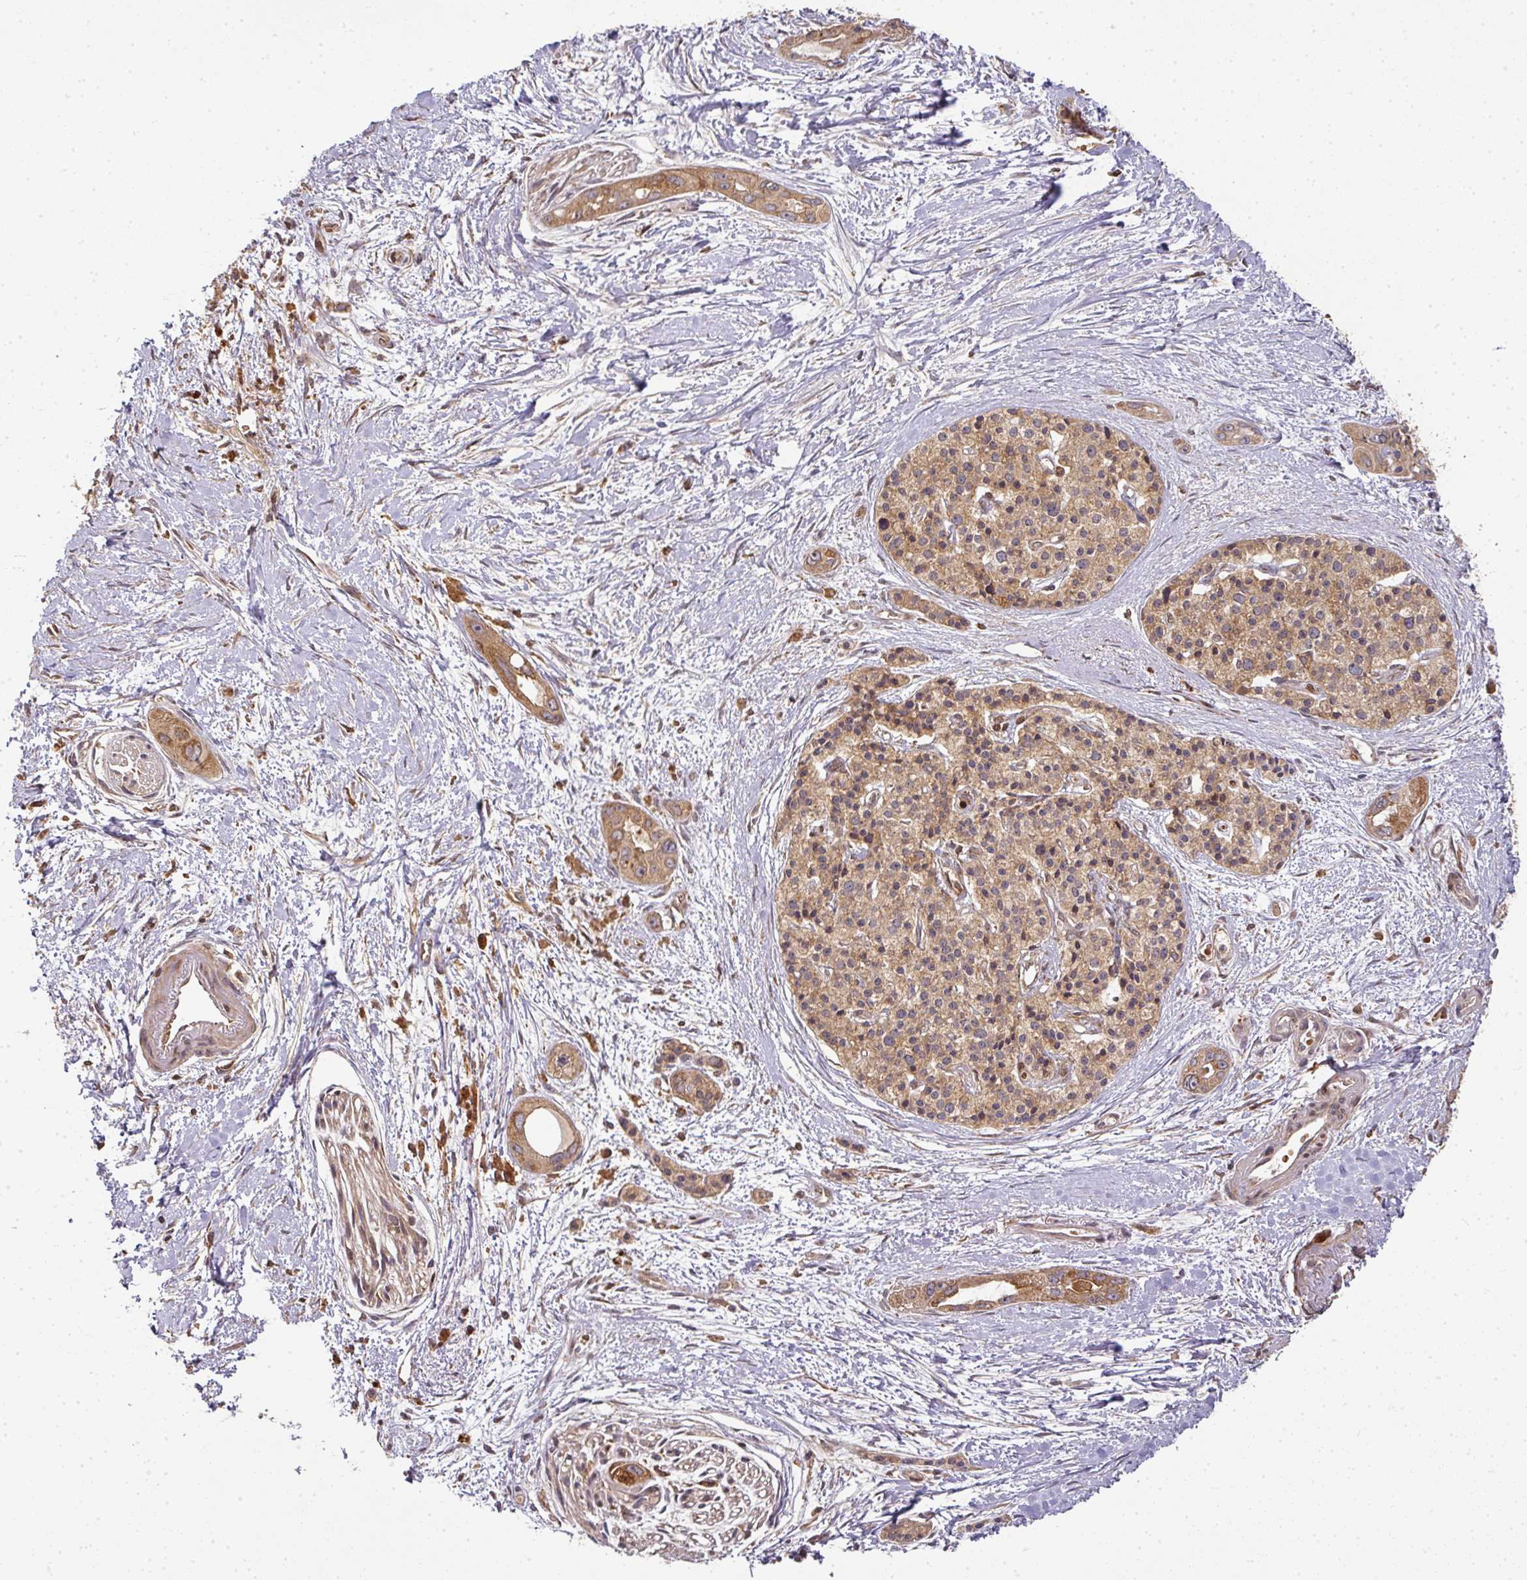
{"staining": {"intensity": "moderate", "quantity": ">75%", "location": "cytoplasmic/membranous"}, "tissue": "pancreatic cancer", "cell_type": "Tumor cells", "image_type": "cancer", "snomed": [{"axis": "morphology", "description": "Adenocarcinoma, NOS"}, {"axis": "topography", "description": "Pancreas"}], "caption": "Pancreatic cancer stained with DAB (3,3'-diaminobenzidine) immunohistochemistry shows medium levels of moderate cytoplasmic/membranous expression in approximately >75% of tumor cells.", "gene": "MALSU1", "patient": {"sex": "female", "age": 50}}